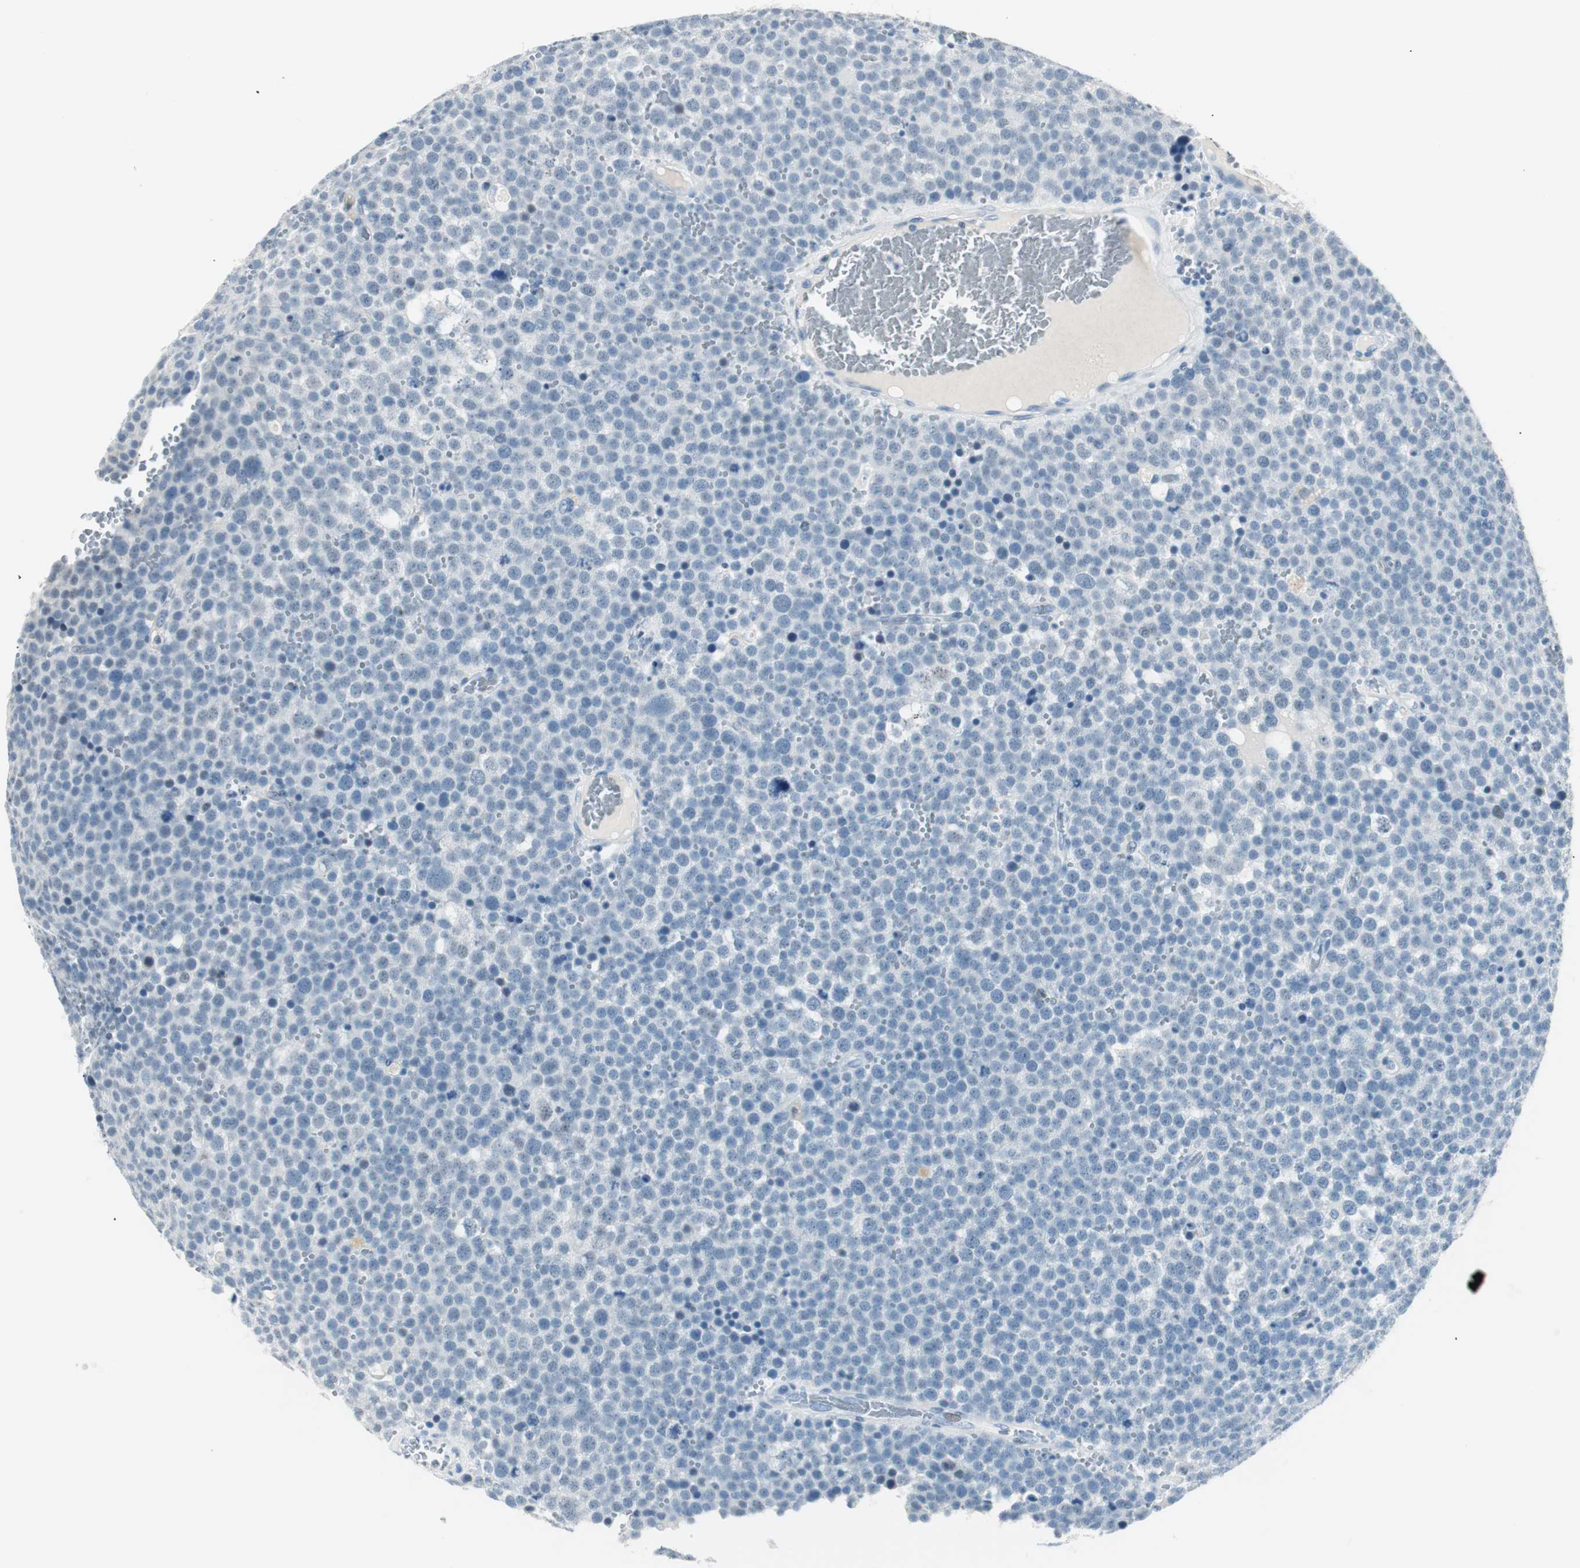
{"staining": {"intensity": "negative", "quantity": "none", "location": "none"}, "tissue": "testis cancer", "cell_type": "Tumor cells", "image_type": "cancer", "snomed": [{"axis": "morphology", "description": "Seminoma, NOS"}, {"axis": "topography", "description": "Testis"}], "caption": "Immunohistochemistry of human seminoma (testis) displays no positivity in tumor cells.", "gene": "HOXB13", "patient": {"sex": "male", "age": 71}}